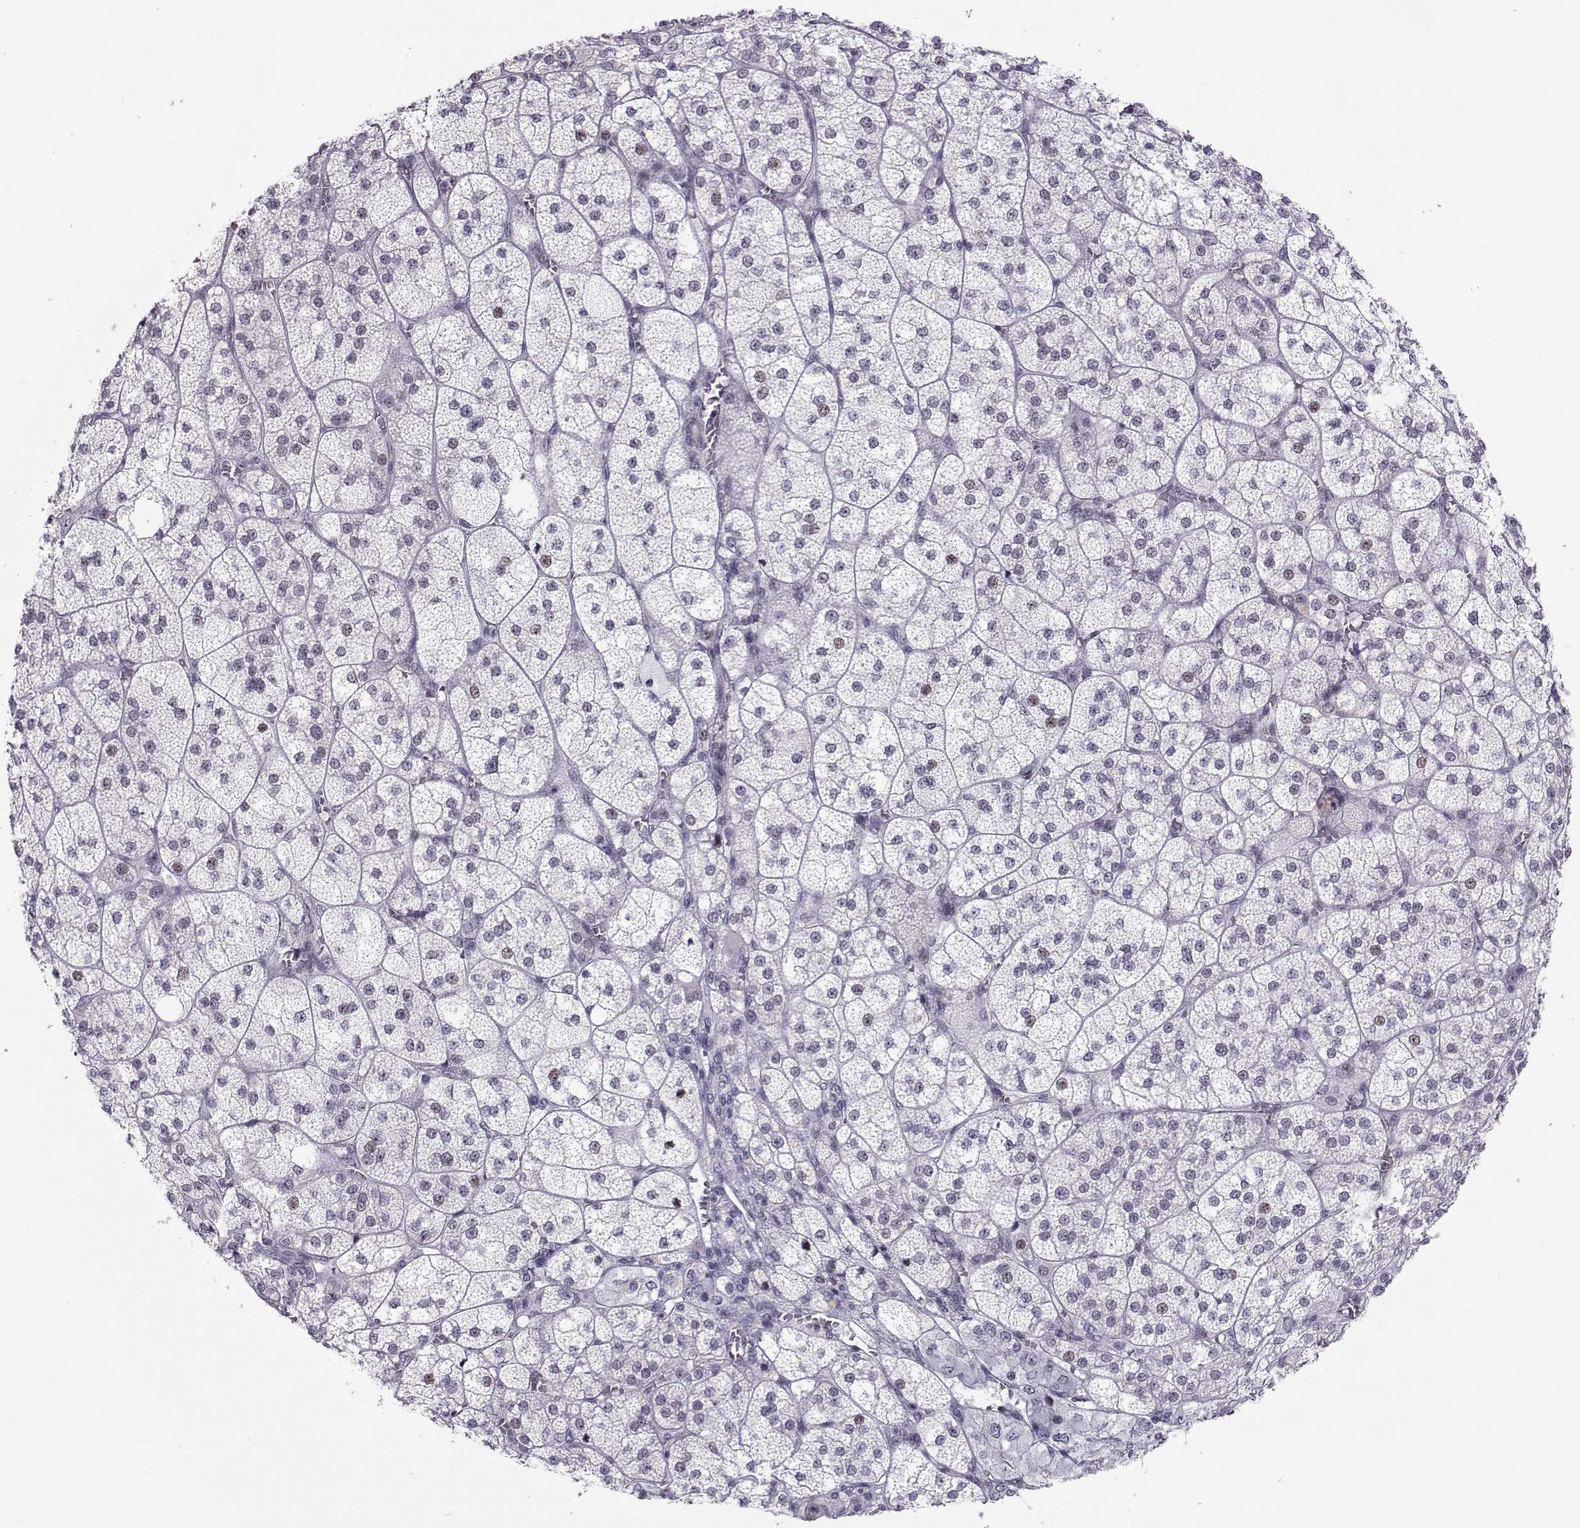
{"staining": {"intensity": "moderate", "quantity": "<25%", "location": "nuclear"}, "tissue": "adrenal gland", "cell_type": "Glandular cells", "image_type": "normal", "snomed": [{"axis": "morphology", "description": "Normal tissue, NOS"}, {"axis": "topography", "description": "Adrenal gland"}], "caption": "Normal adrenal gland was stained to show a protein in brown. There is low levels of moderate nuclear expression in approximately <25% of glandular cells.", "gene": "SIX6", "patient": {"sex": "female", "age": 60}}